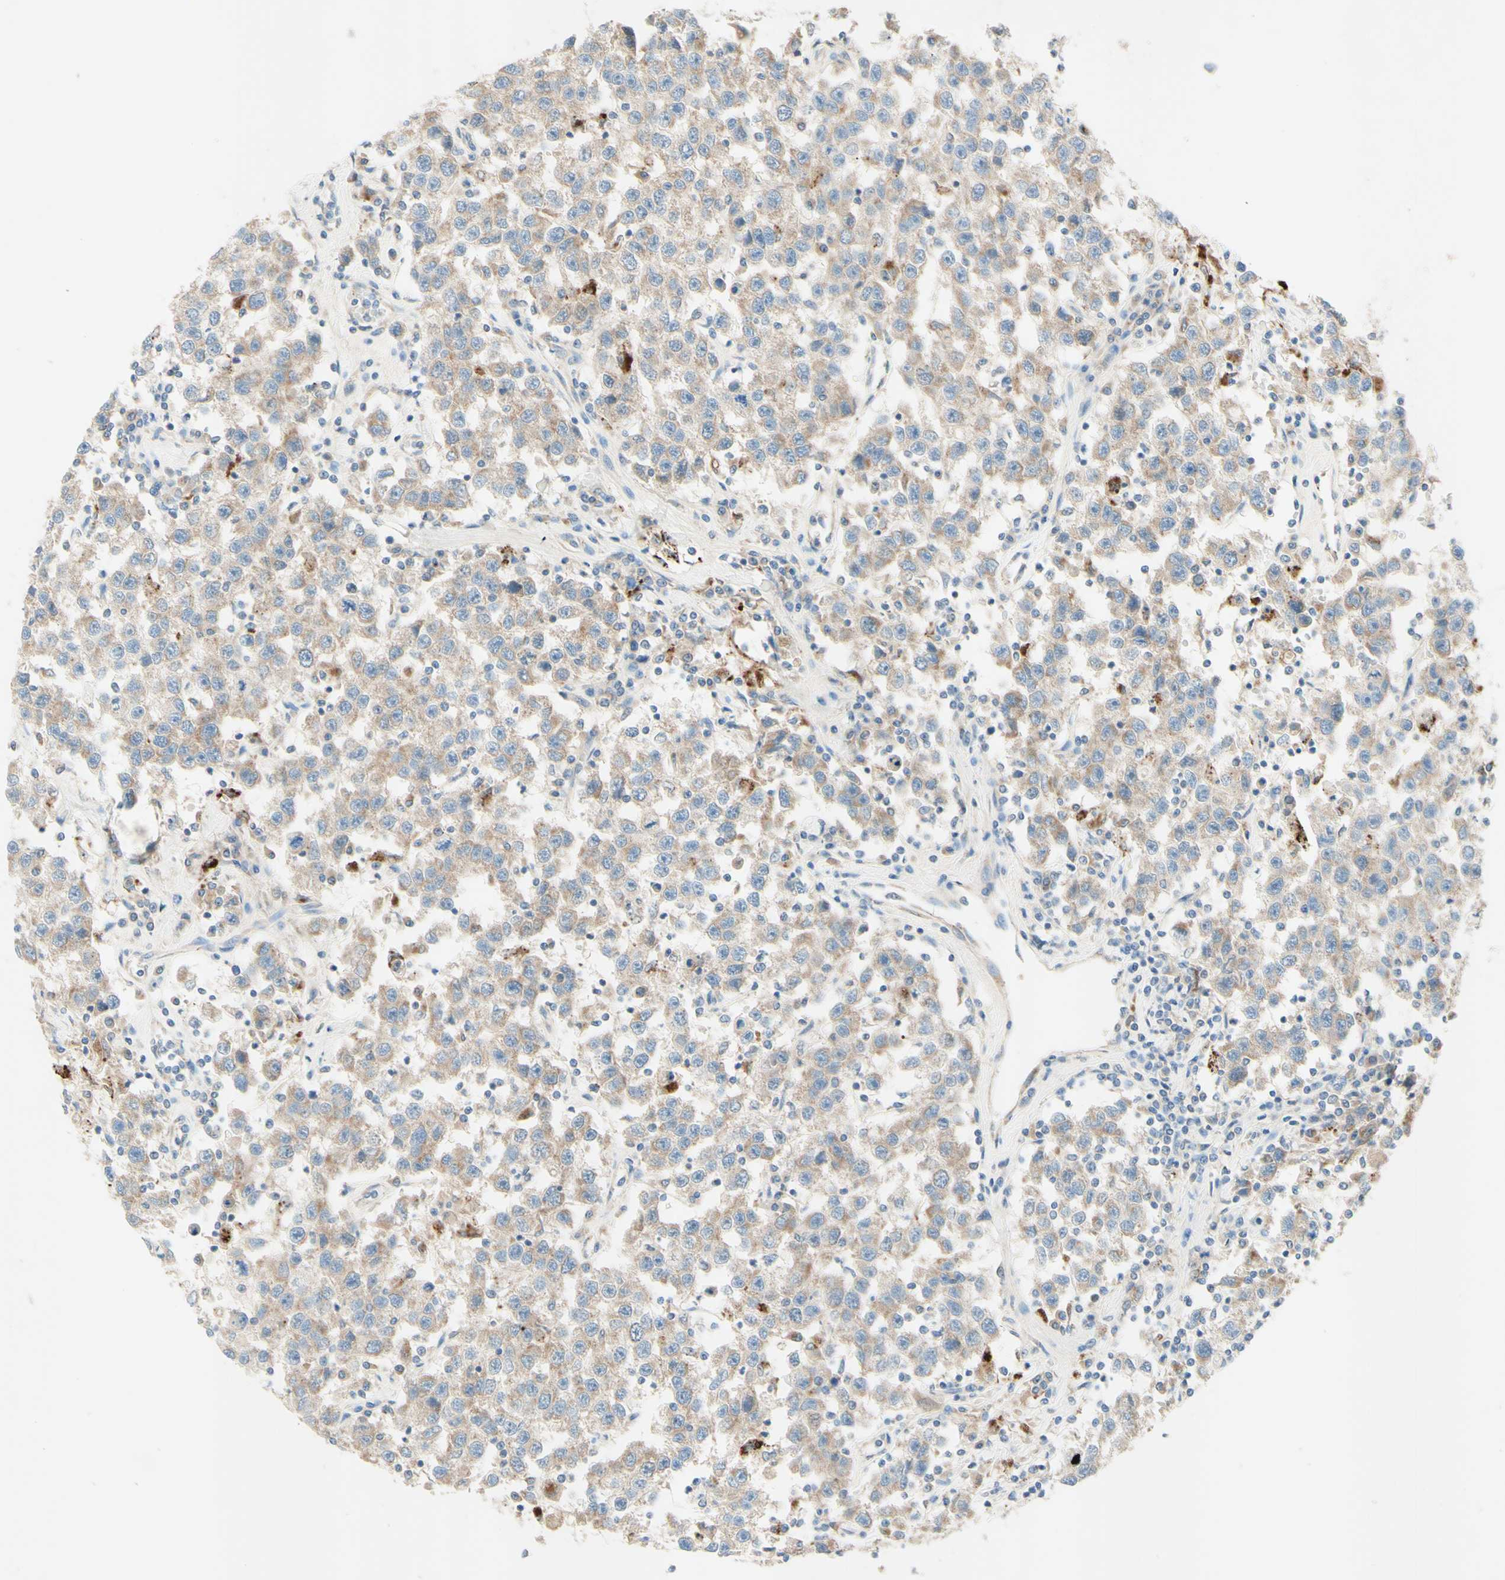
{"staining": {"intensity": "weak", "quantity": ">75%", "location": "cytoplasmic/membranous"}, "tissue": "testis cancer", "cell_type": "Tumor cells", "image_type": "cancer", "snomed": [{"axis": "morphology", "description": "Seminoma, NOS"}, {"axis": "topography", "description": "Testis"}], "caption": "Testis cancer (seminoma) was stained to show a protein in brown. There is low levels of weak cytoplasmic/membranous expression in approximately >75% of tumor cells.", "gene": "ARMC10", "patient": {"sex": "male", "age": 41}}